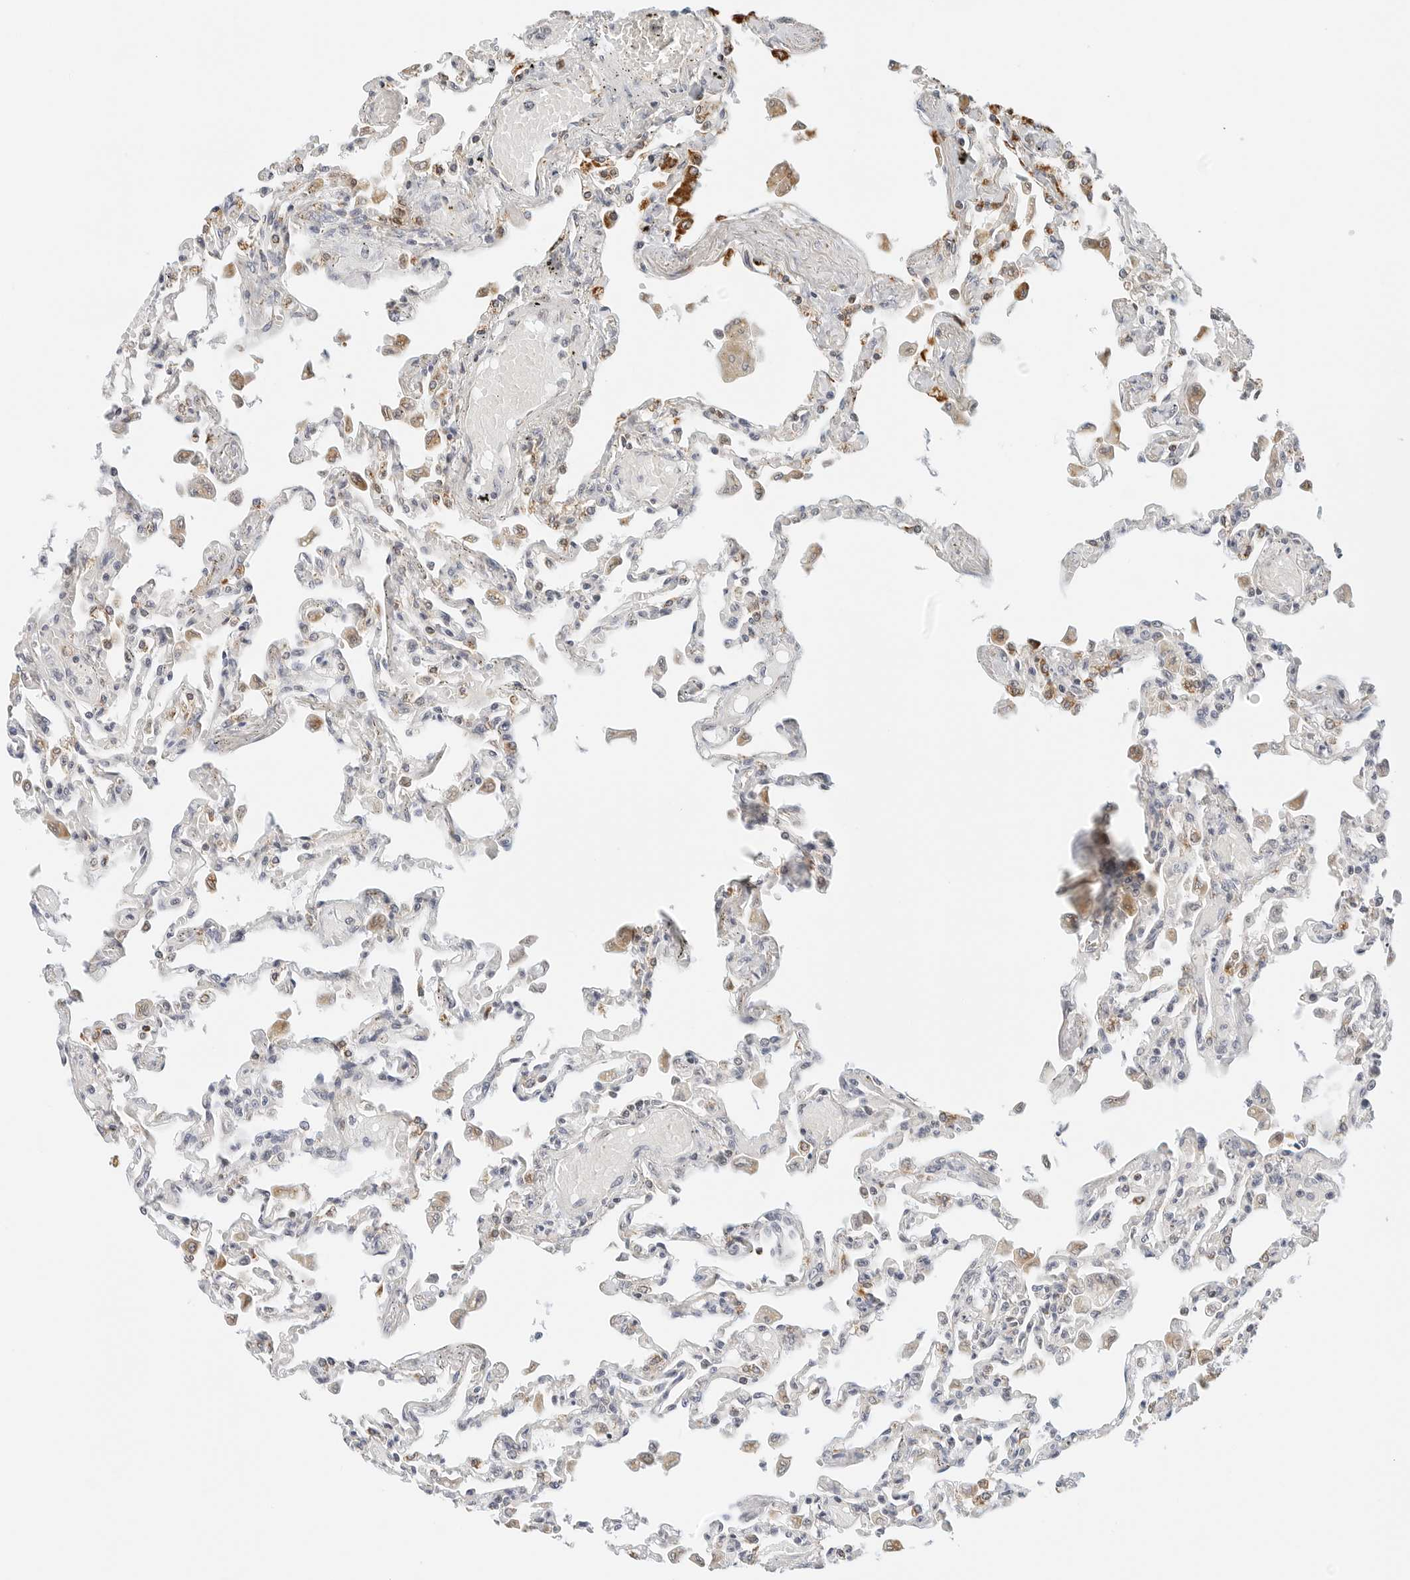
{"staining": {"intensity": "moderate", "quantity": "<25%", "location": "cytoplasmic/membranous"}, "tissue": "lung", "cell_type": "Alveolar cells", "image_type": "normal", "snomed": [{"axis": "morphology", "description": "Normal tissue, NOS"}, {"axis": "topography", "description": "Bronchus"}, {"axis": "topography", "description": "Lung"}], "caption": "The micrograph reveals immunohistochemical staining of benign lung. There is moderate cytoplasmic/membranous staining is seen in about <25% of alveolar cells.", "gene": "ATL1", "patient": {"sex": "female", "age": 49}}